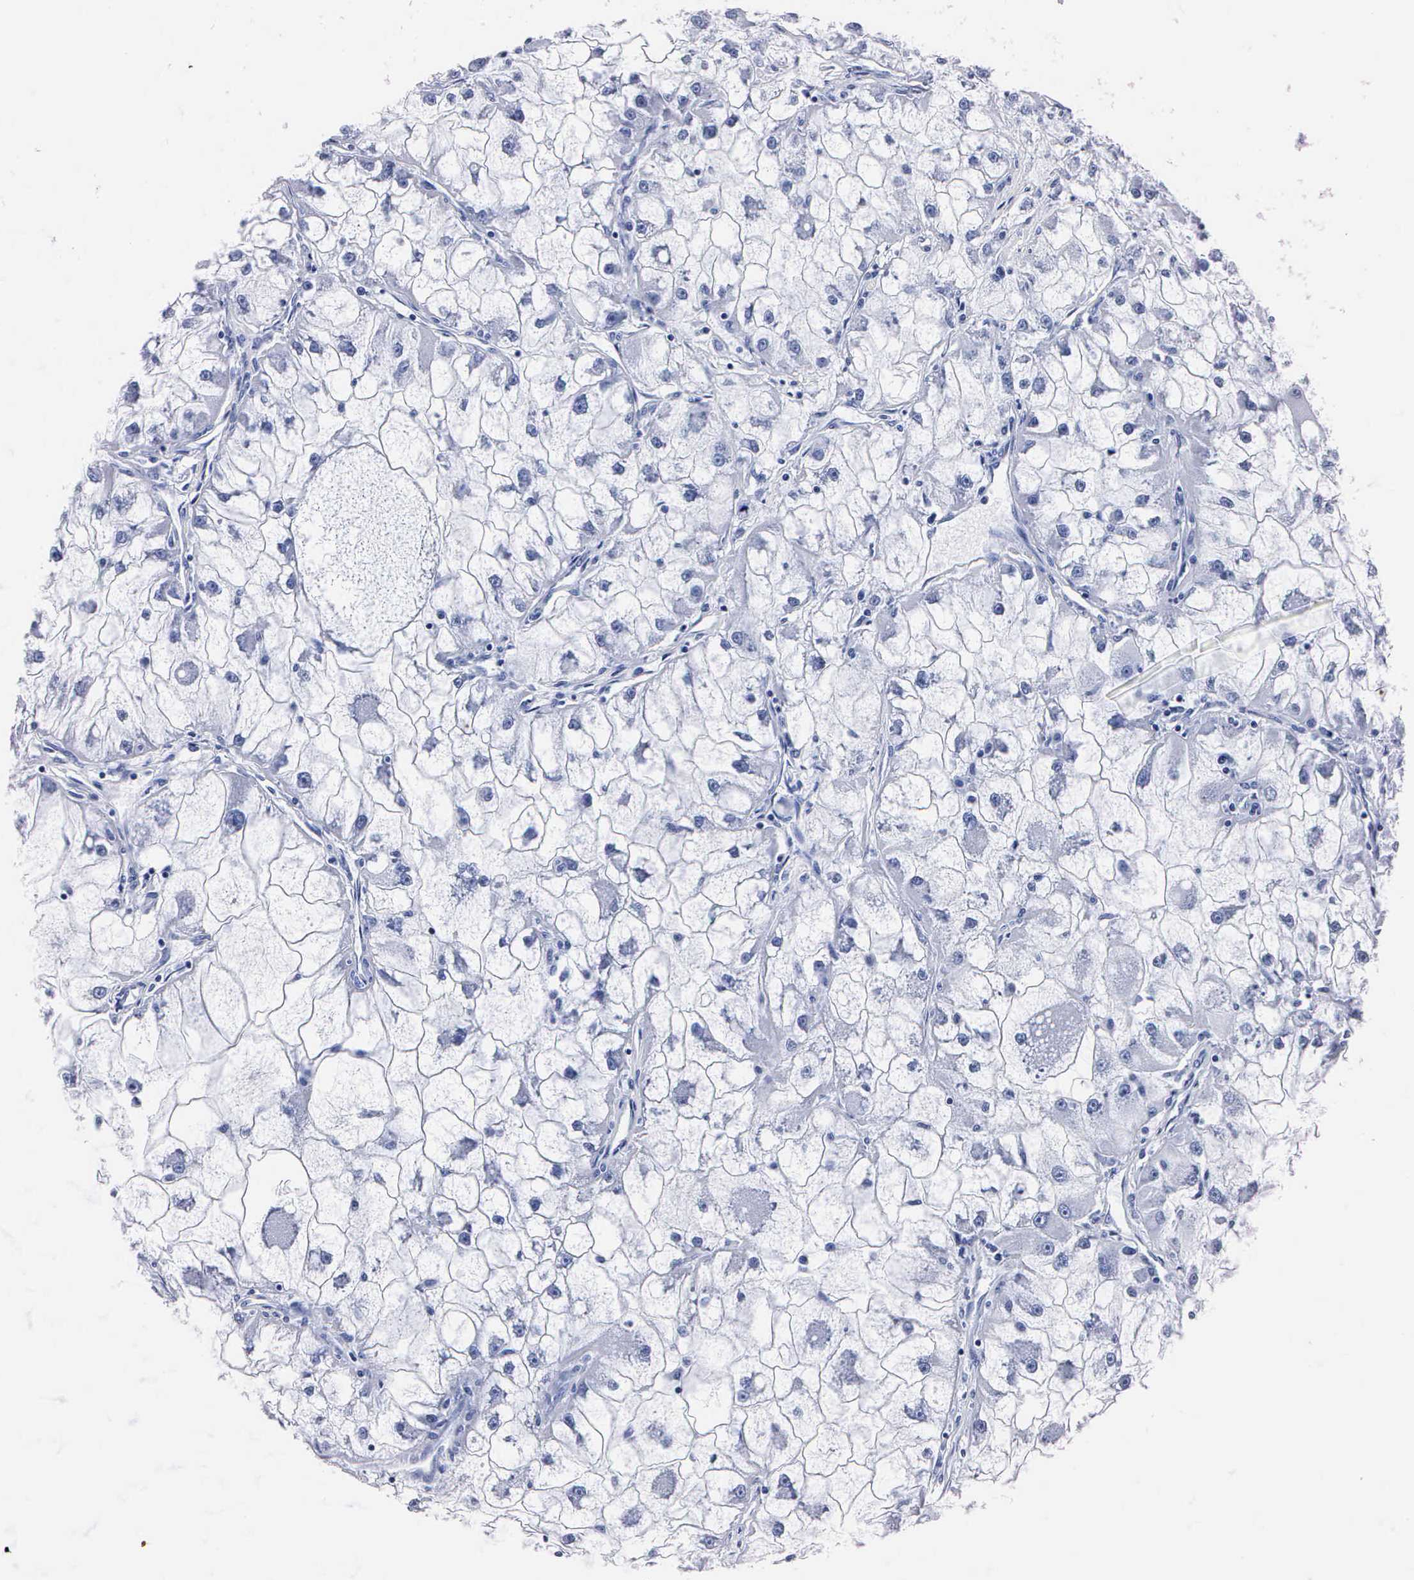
{"staining": {"intensity": "negative", "quantity": "none", "location": "none"}, "tissue": "renal cancer", "cell_type": "Tumor cells", "image_type": "cancer", "snomed": [{"axis": "morphology", "description": "Adenocarcinoma, NOS"}, {"axis": "topography", "description": "Kidney"}], "caption": "A histopathology image of adenocarcinoma (renal) stained for a protein demonstrates no brown staining in tumor cells.", "gene": "MB", "patient": {"sex": "female", "age": 73}}